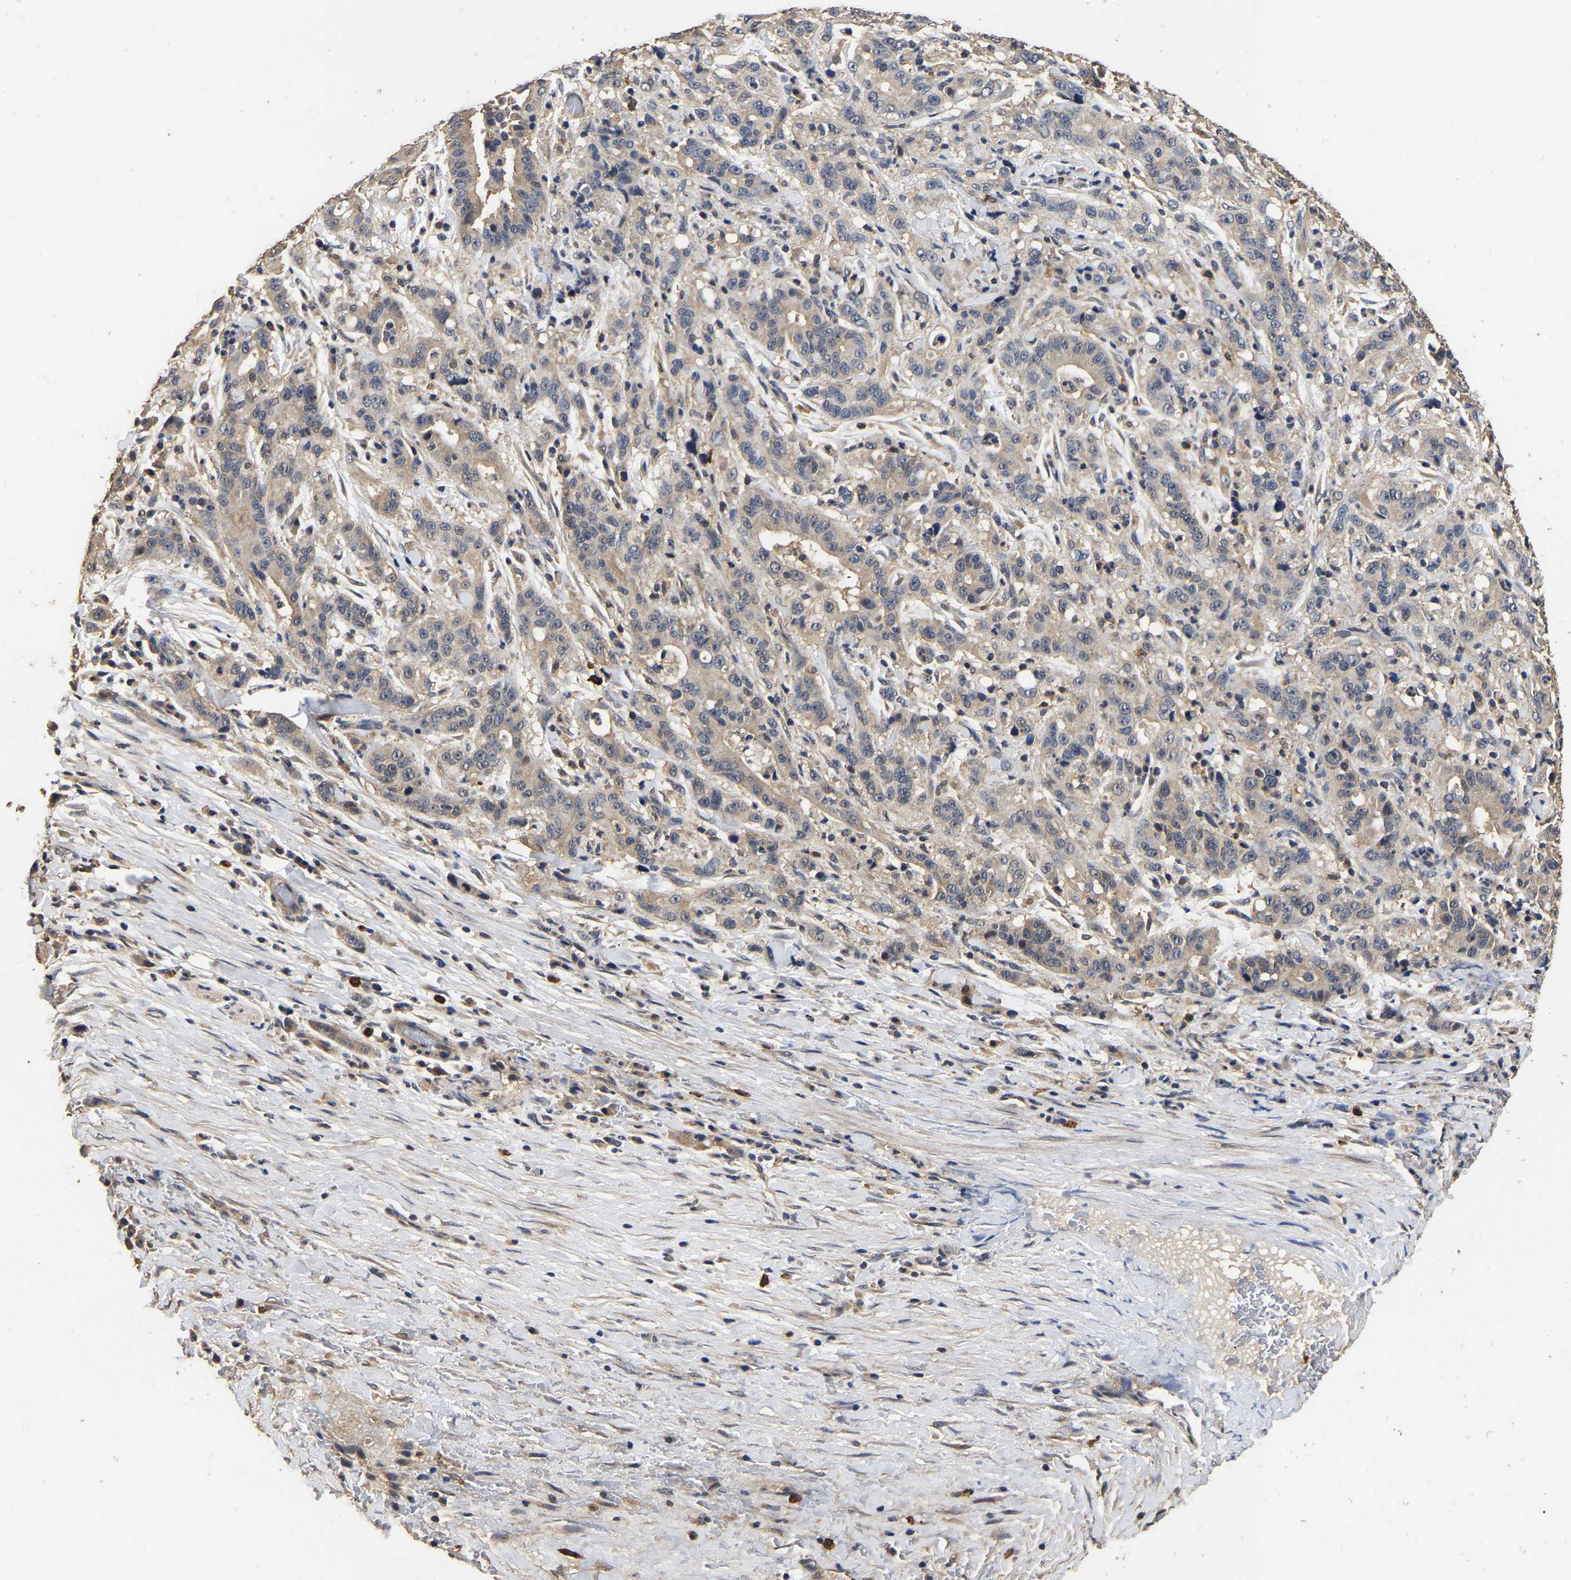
{"staining": {"intensity": "weak", "quantity": "<25%", "location": "cytoplasmic/membranous"}, "tissue": "liver cancer", "cell_type": "Tumor cells", "image_type": "cancer", "snomed": [{"axis": "morphology", "description": "Cholangiocarcinoma"}, {"axis": "topography", "description": "Liver"}], "caption": "Tumor cells are negative for protein expression in human liver cancer (cholangiocarcinoma).", "gene": "STK32C", "patient": {"sex": "female", "age": 38}}